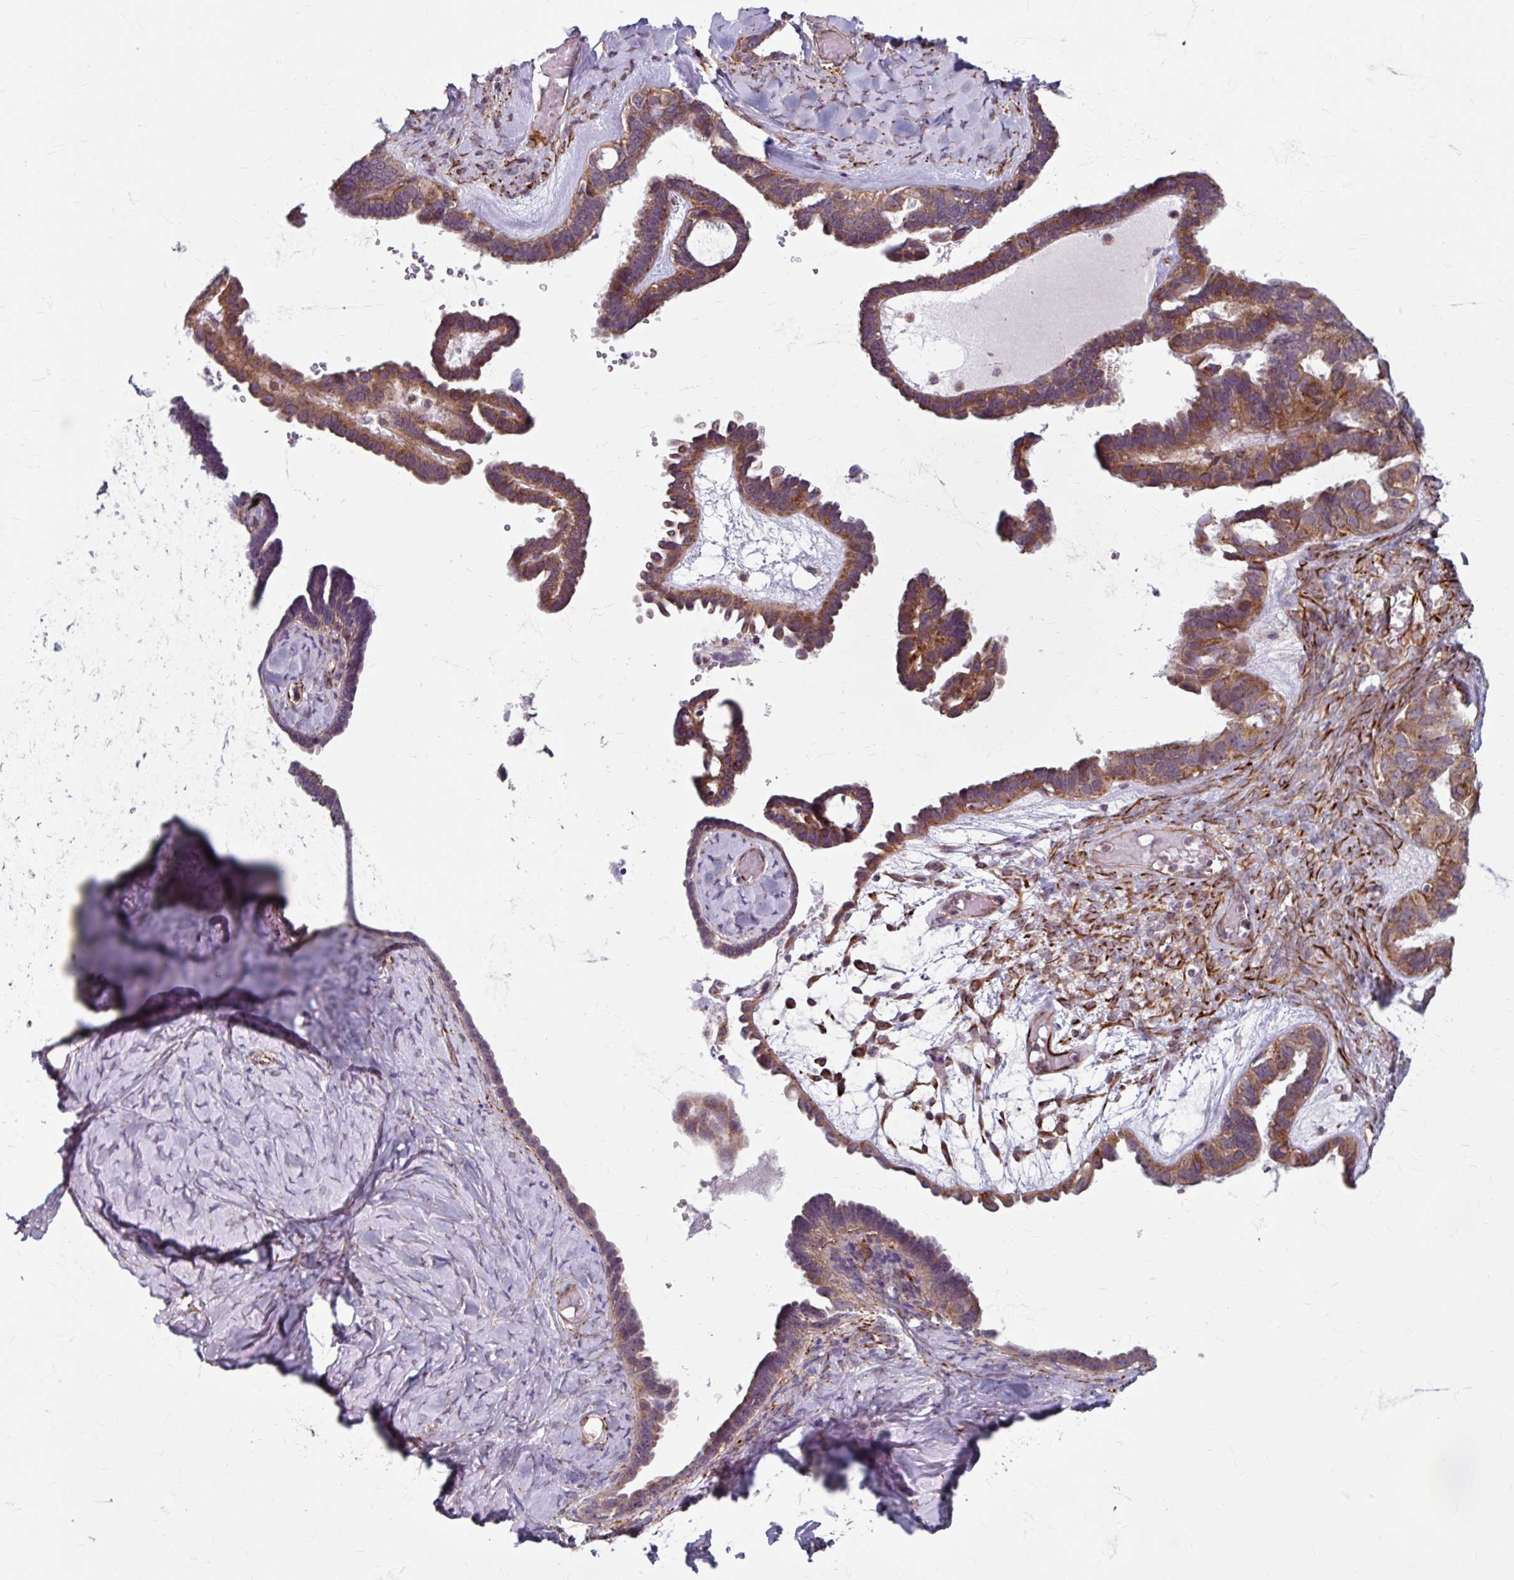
{"staining": {"intensity": "moderate", "quantity": "25%-75%", "location": "cytoplasmic/membranous"}, "tissue": "ovarian cancer", "cell_type": "Tumor cells", "image_type": "cancer", "snomed": [{"axis": "morphology", "description": "Cystadenocarcinoma, serous, NOS"}, {"axis": "topography", "description": "Ovary"}], "caption": "Ovarian serous cystadenocarcinoma stained with a protein marker shows moderate staining in tumor cells.", "gene": "DAAM2", "patient": {"sex": "female", "age": 69}}